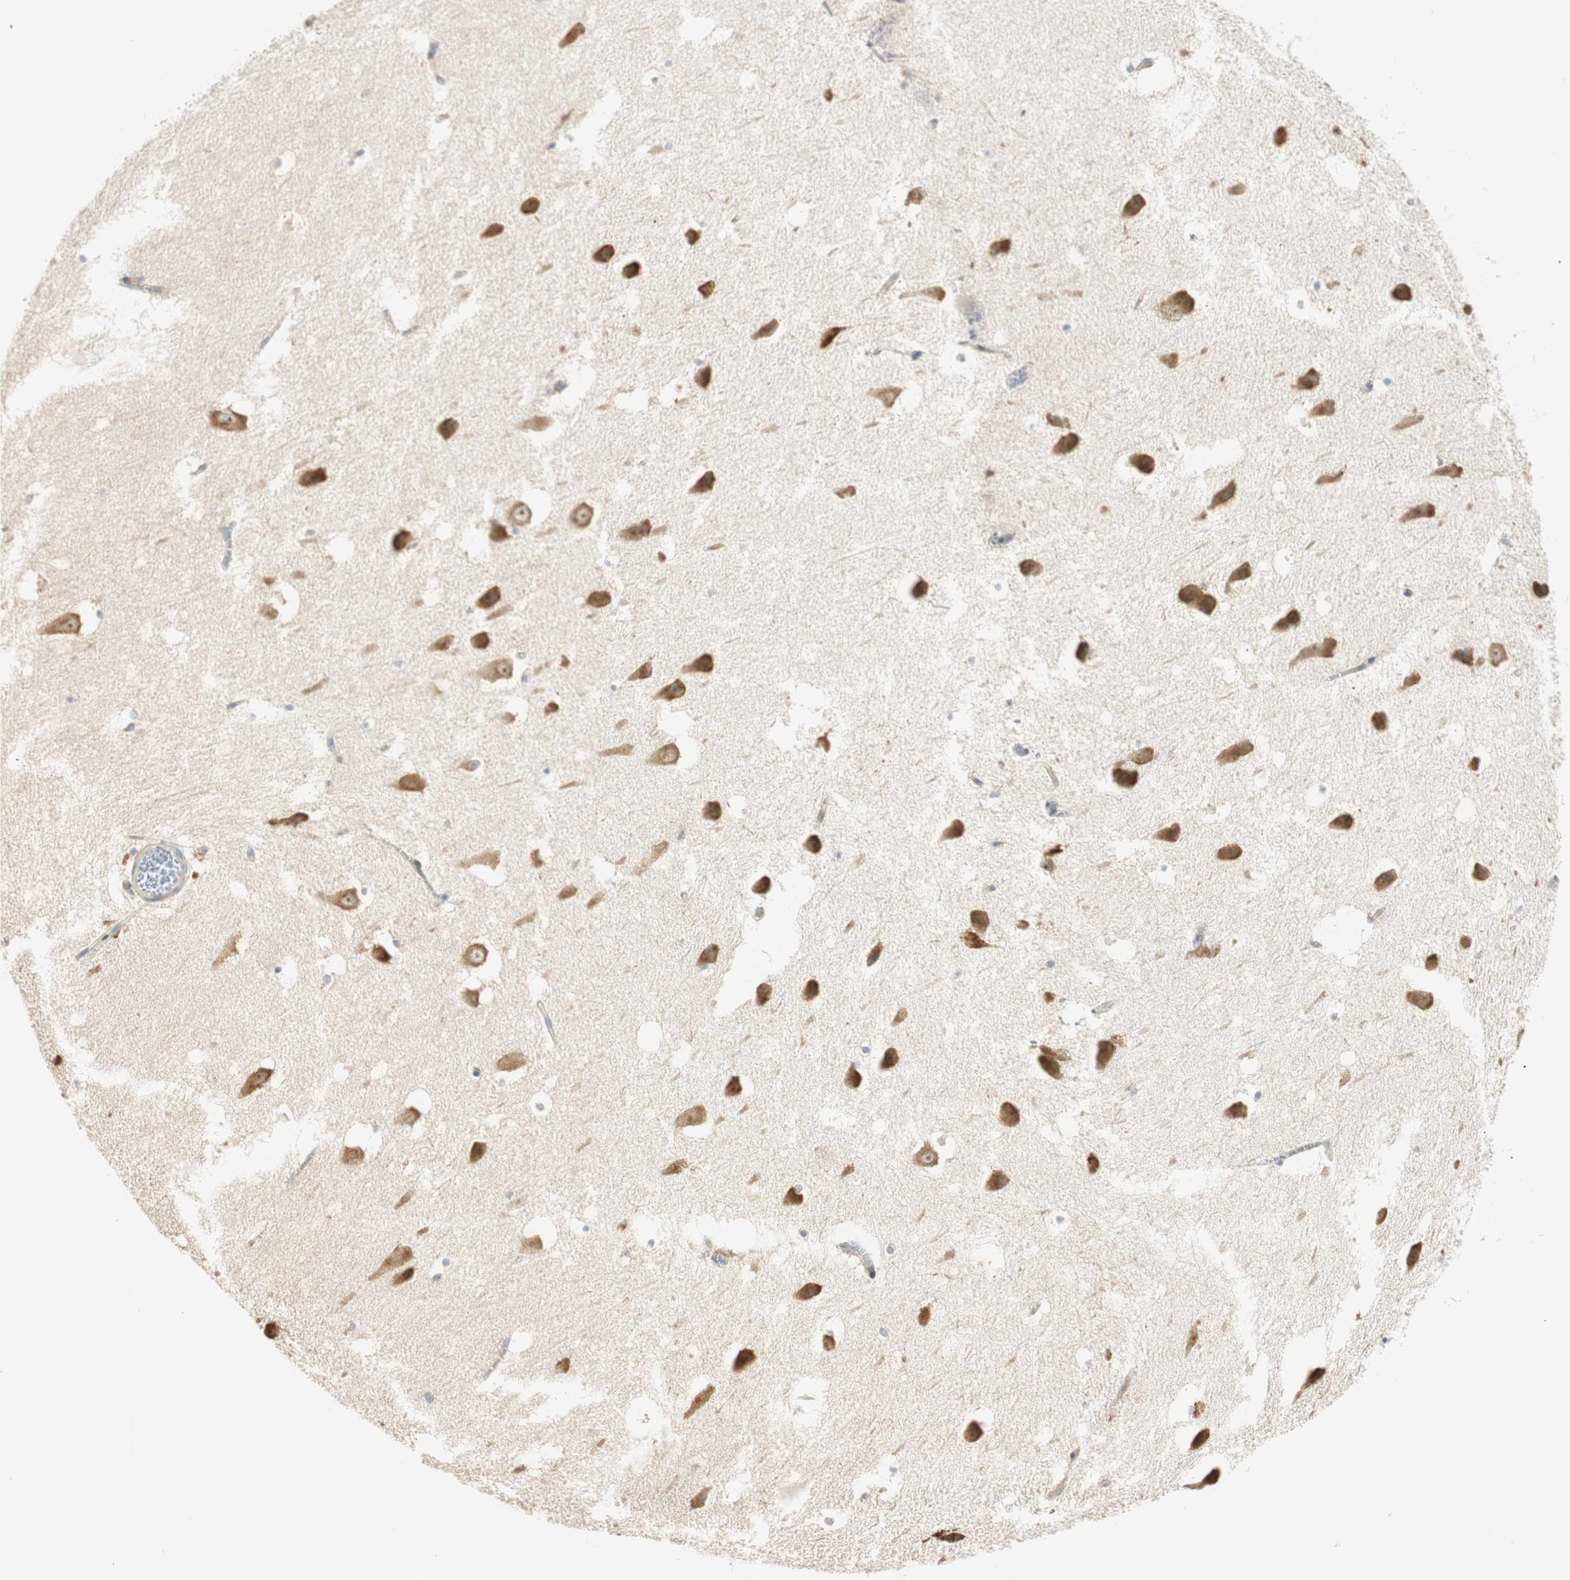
{"staining": {"intensity": "negative", "quantity": "none", "location": "none"}, "tissue": "hippocampus", "cell_type": "Glial cells", "image_type": "normal", "snomed": [{"axis": "morphology", "description": "Normal tissue, NOS"}, {"axis": "topography", "description": "Hippocampus"}], "caption": "This is an IHC photomicrograph of benign hippocampus. There is no positivity in glial cells.", "gene": "MSX2", "patient": {"sex": "male", "age": 45}}